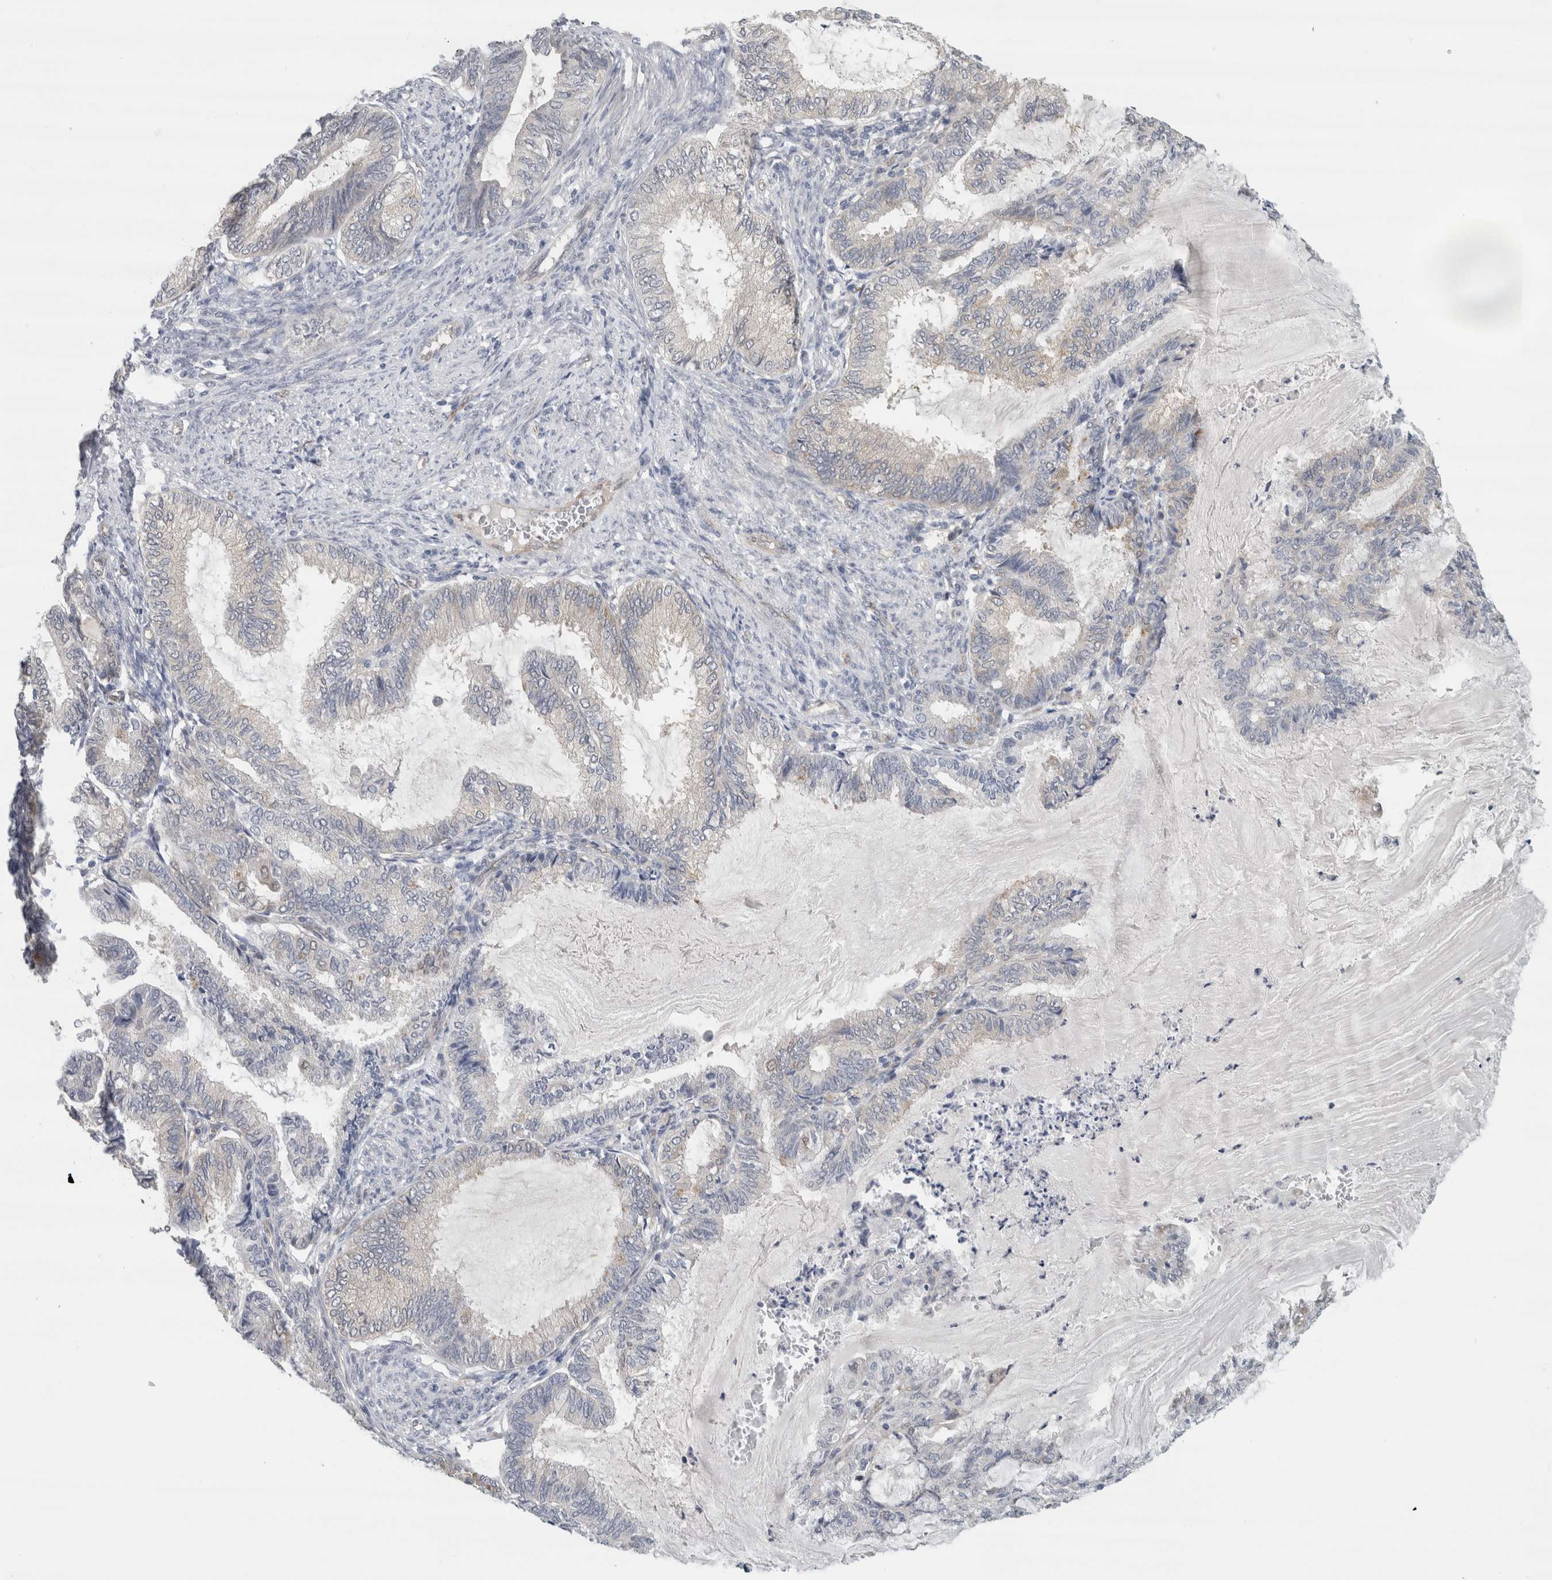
{"staining": {"intensity": "negative", "quantity": "none", "location": "none"}, "tissue": "endometrial cancer", "cell_type": "Tumor cells", "image_type": "cancer", "snomed": [{"axis": "morphology", "description": "Adenocarcinoma, NOS"}, {"axis": "topography", "description": "Endometrium"}], "caption": "Adenocarcinoma (endometrial) was stained to show a protein in brown. There is no significant expression in tumor cells.", "gene": "EIF4G3", "patient": {"sex": "female", "age": 86}}